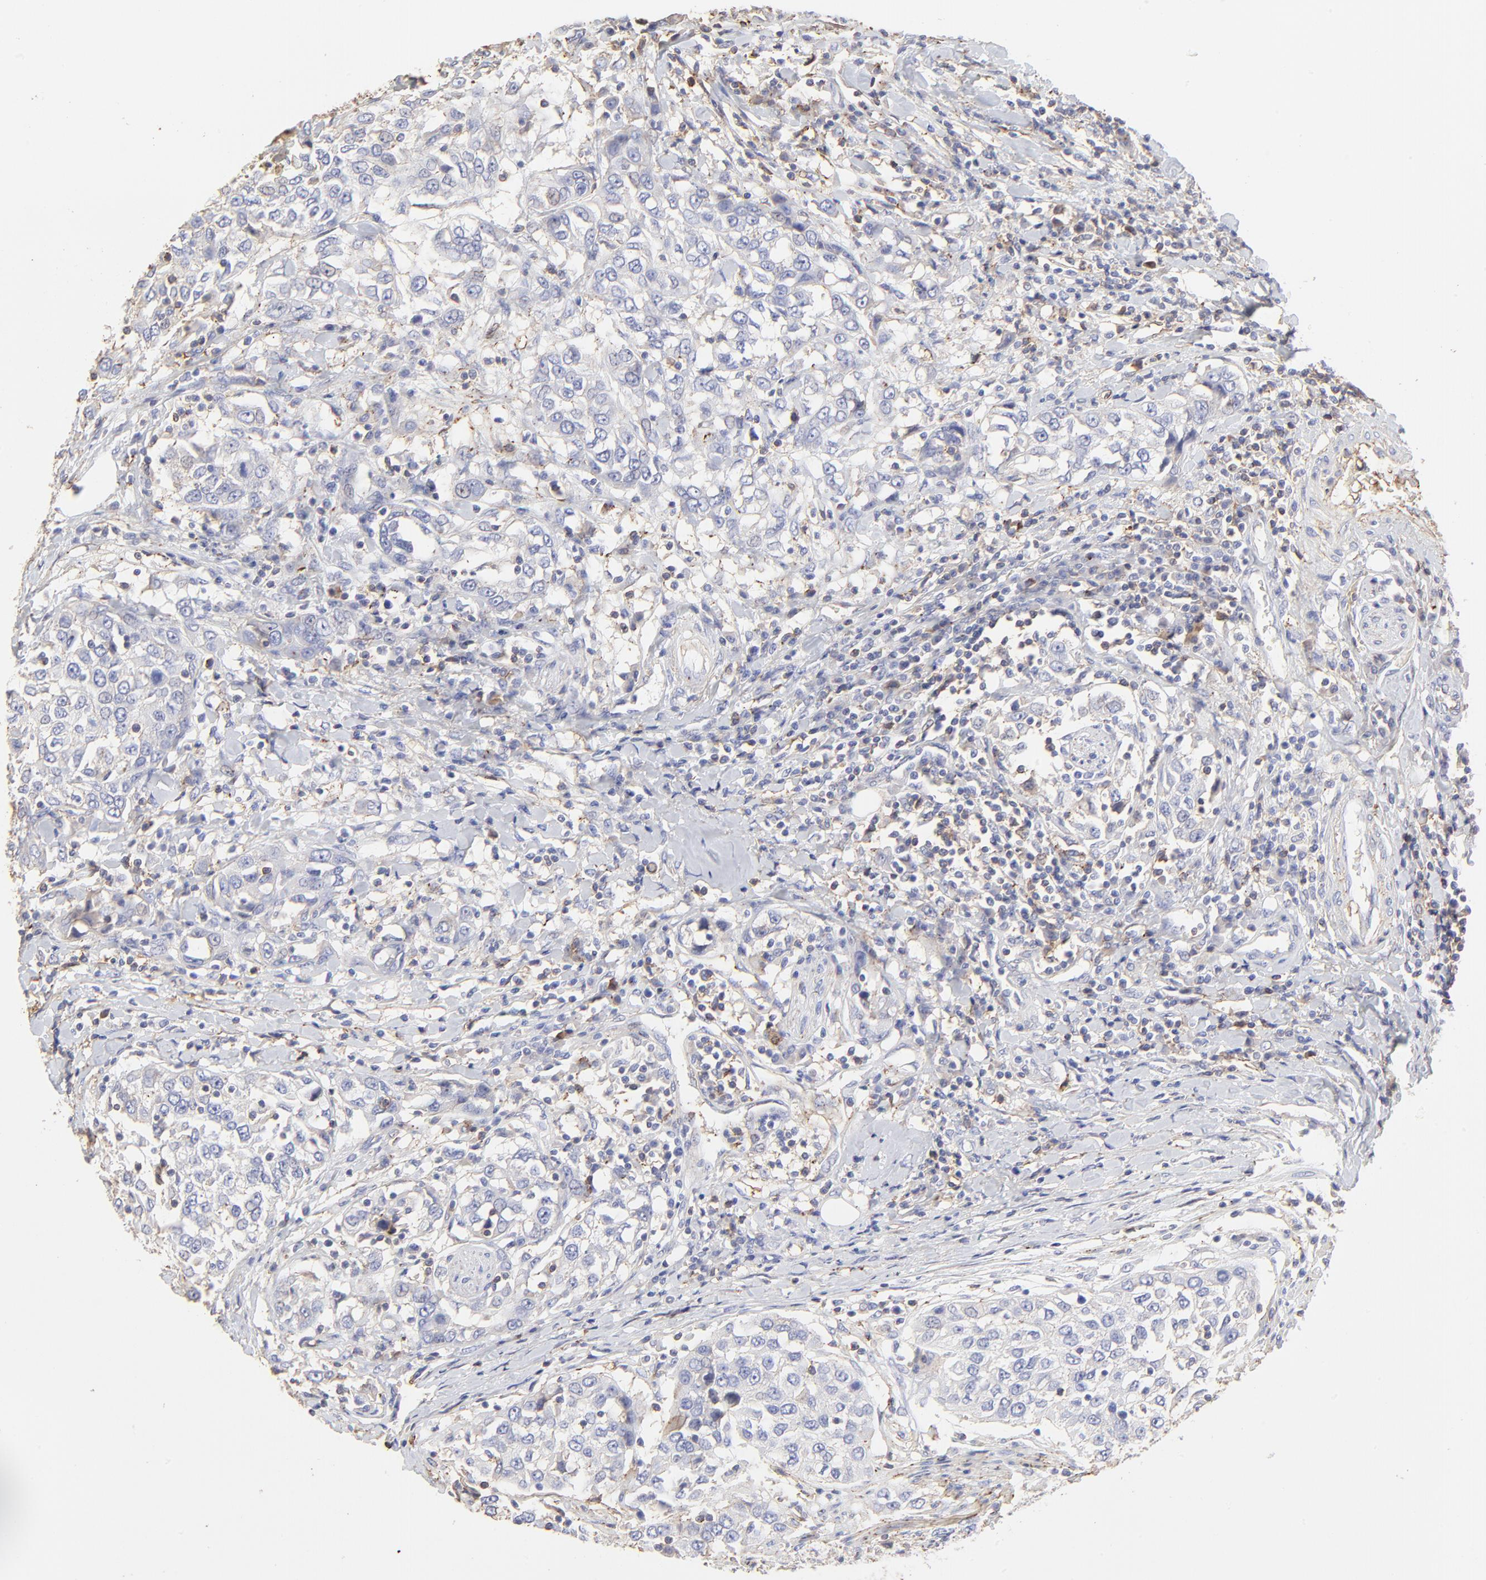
{"staining": {"intensity": "negative", "quantity": "none", "location": "none"}, "tissue": "urothelial cancer", "cell_type": "Tumor cells", "image_type": "cancer", "snomed": [{"axis": "morphology", "description": "Urothelial carcinoma, High grade"}, {"axis": "topography", "description": "Urinary bladder"}], "caption": "Urothelial carcinoma (high-grade) stained for a protein using immunohistochemistry exhibits no staining tumor cells.", "gene": "ANXA6", "patient": {"sex": "female", "age": 80}}